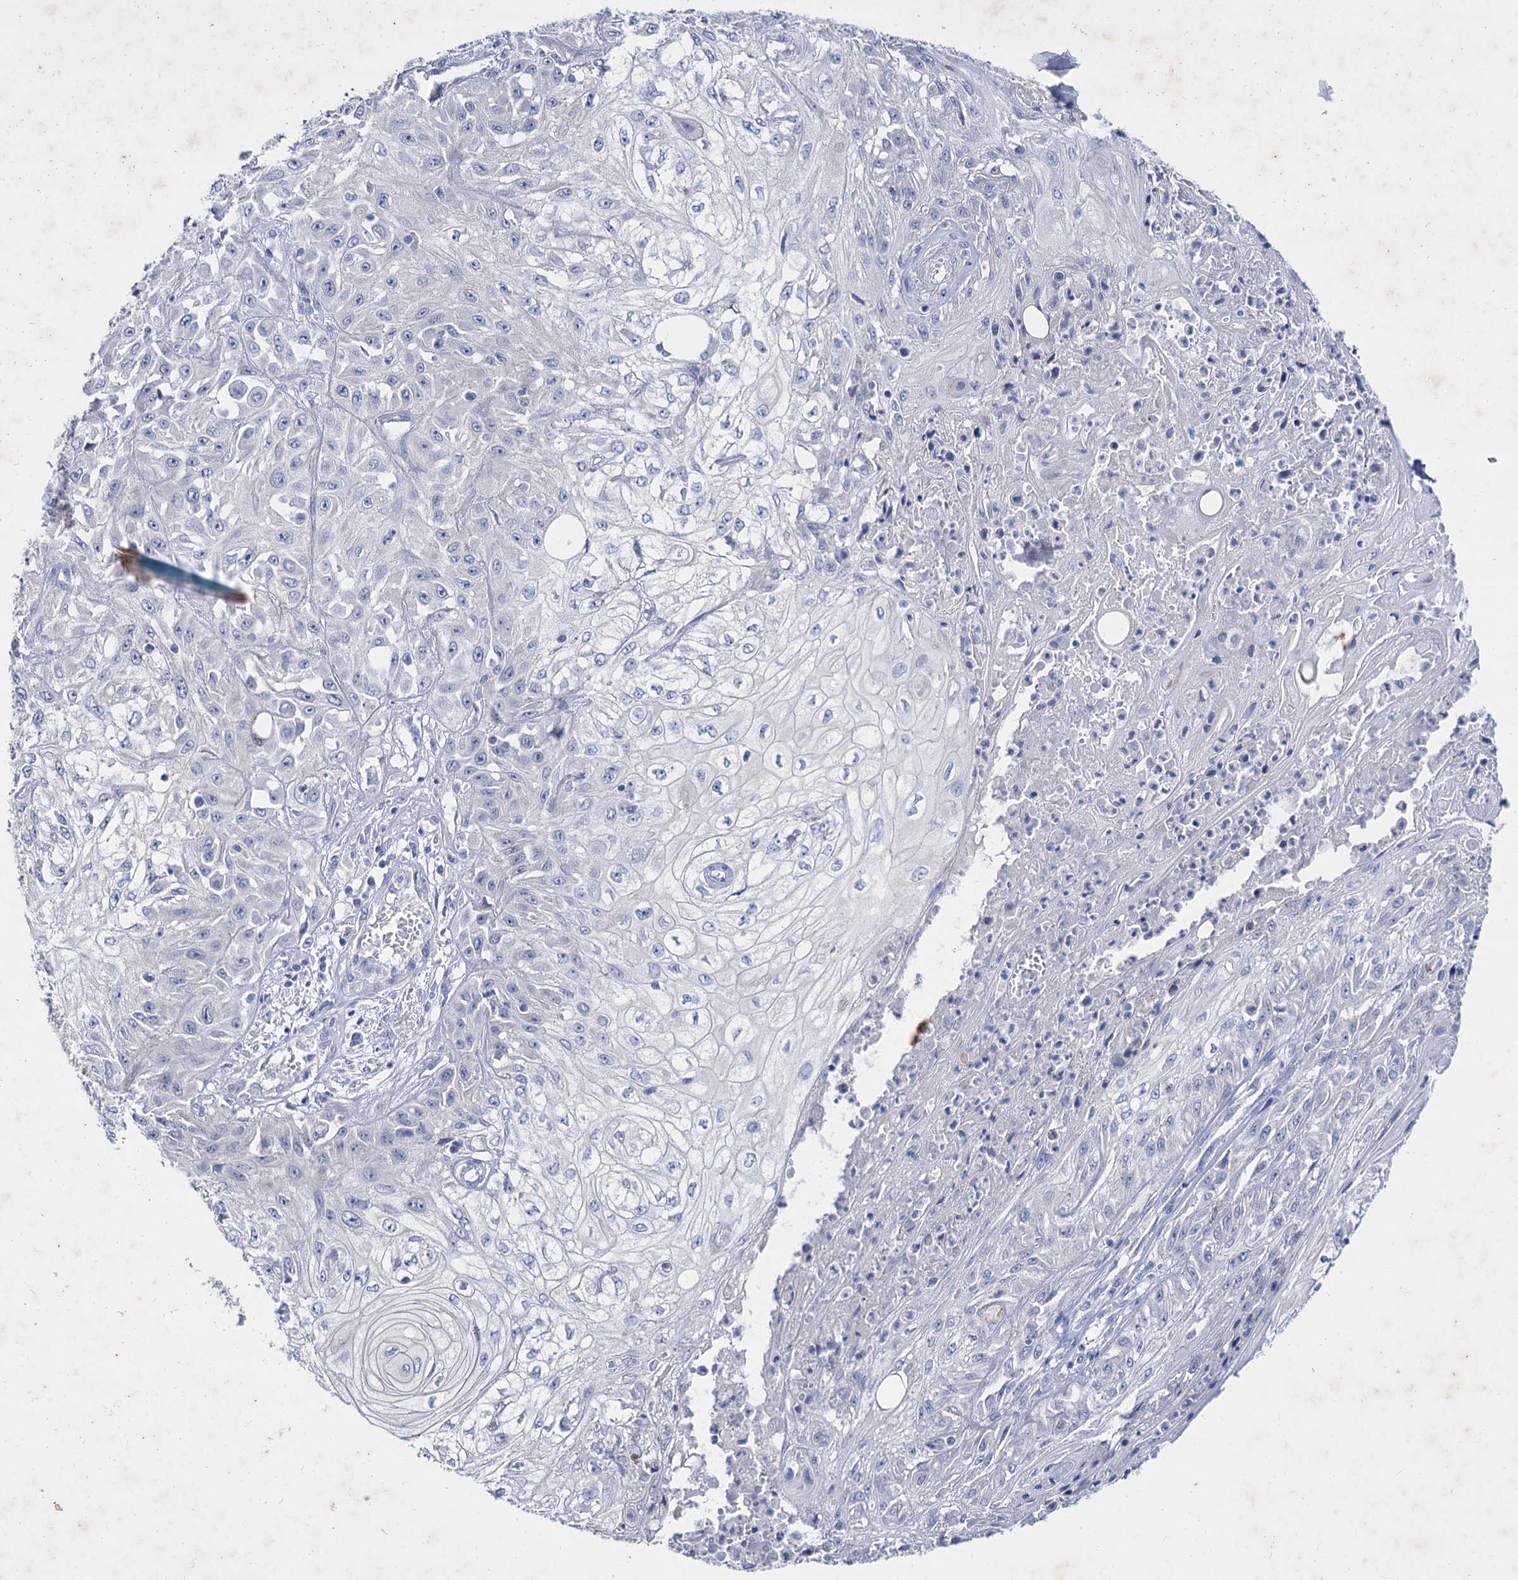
{"staining": {"intensity": "negative", "quantity": "none", "location": "none"}, "tissue": "skin cancer", "cell_type": "Tumor cells", "image_type": "cancer", "snomed": [{"axis": "morphology", "description": "Squamous cell carcinoma, NOS"}, {"axis": "morphology", "description": "Squamous cell carcinoma, metastatic, NOS"}, {"axis": "topography", "description": "Skin"}, {"axis": "topography", "description": "Lymph node"}], "caption": "Skin squamous cell carcinoma was stained to show a protein in brown. There is no significant staining in tumor cells.", "gene": "LYZL4", "patient": {"sex": "male", "age": 75}}